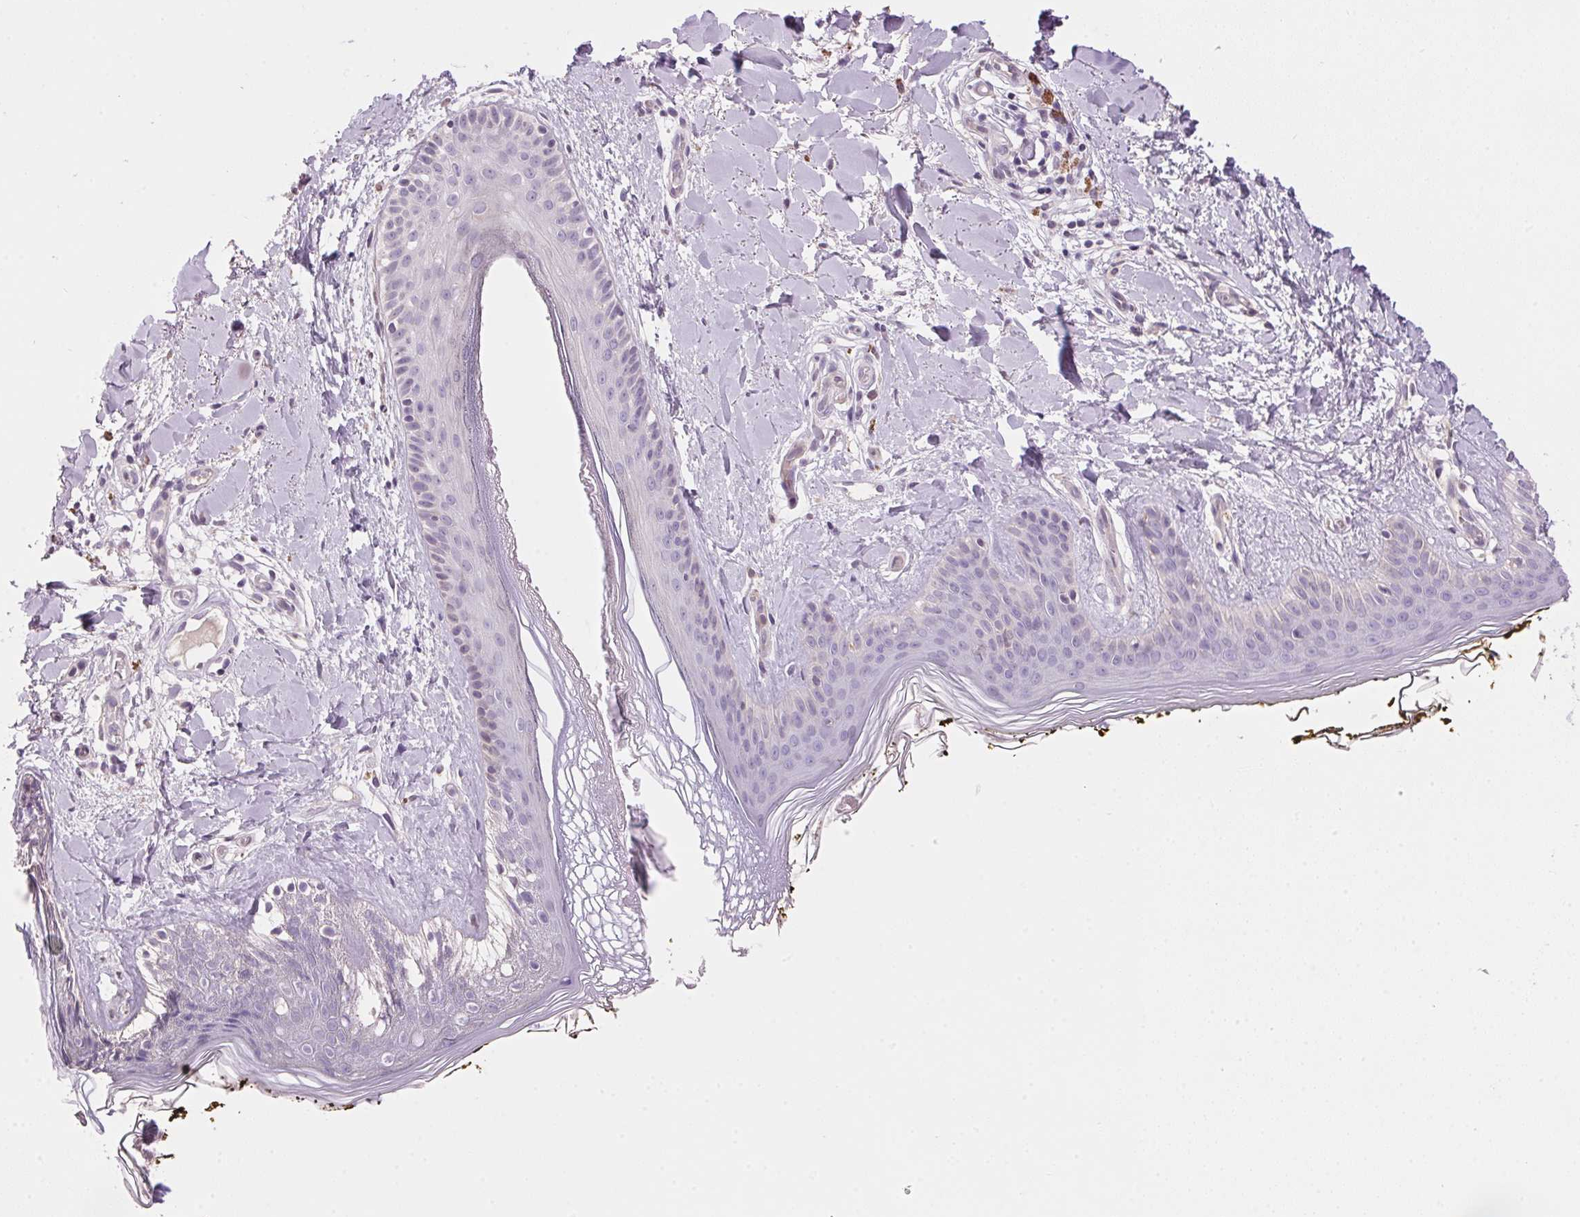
{"staining": {"intensity": "negative", "quantity": "none", "location": "none"}, "tissue": "skin", "cell_type": "Fibroblasts", "image_type": "normal", "snomed": [{"axis": "morphology", "description": "Normal tissue, NOS"}, {"axis": "topography", "description": "Skin"}], "caption": "The photomicrograph demonstrates no staining of fibroblasts in benign skin.", "gene": "LYZL6", "patient": {"sex": "female", "age": 34}}